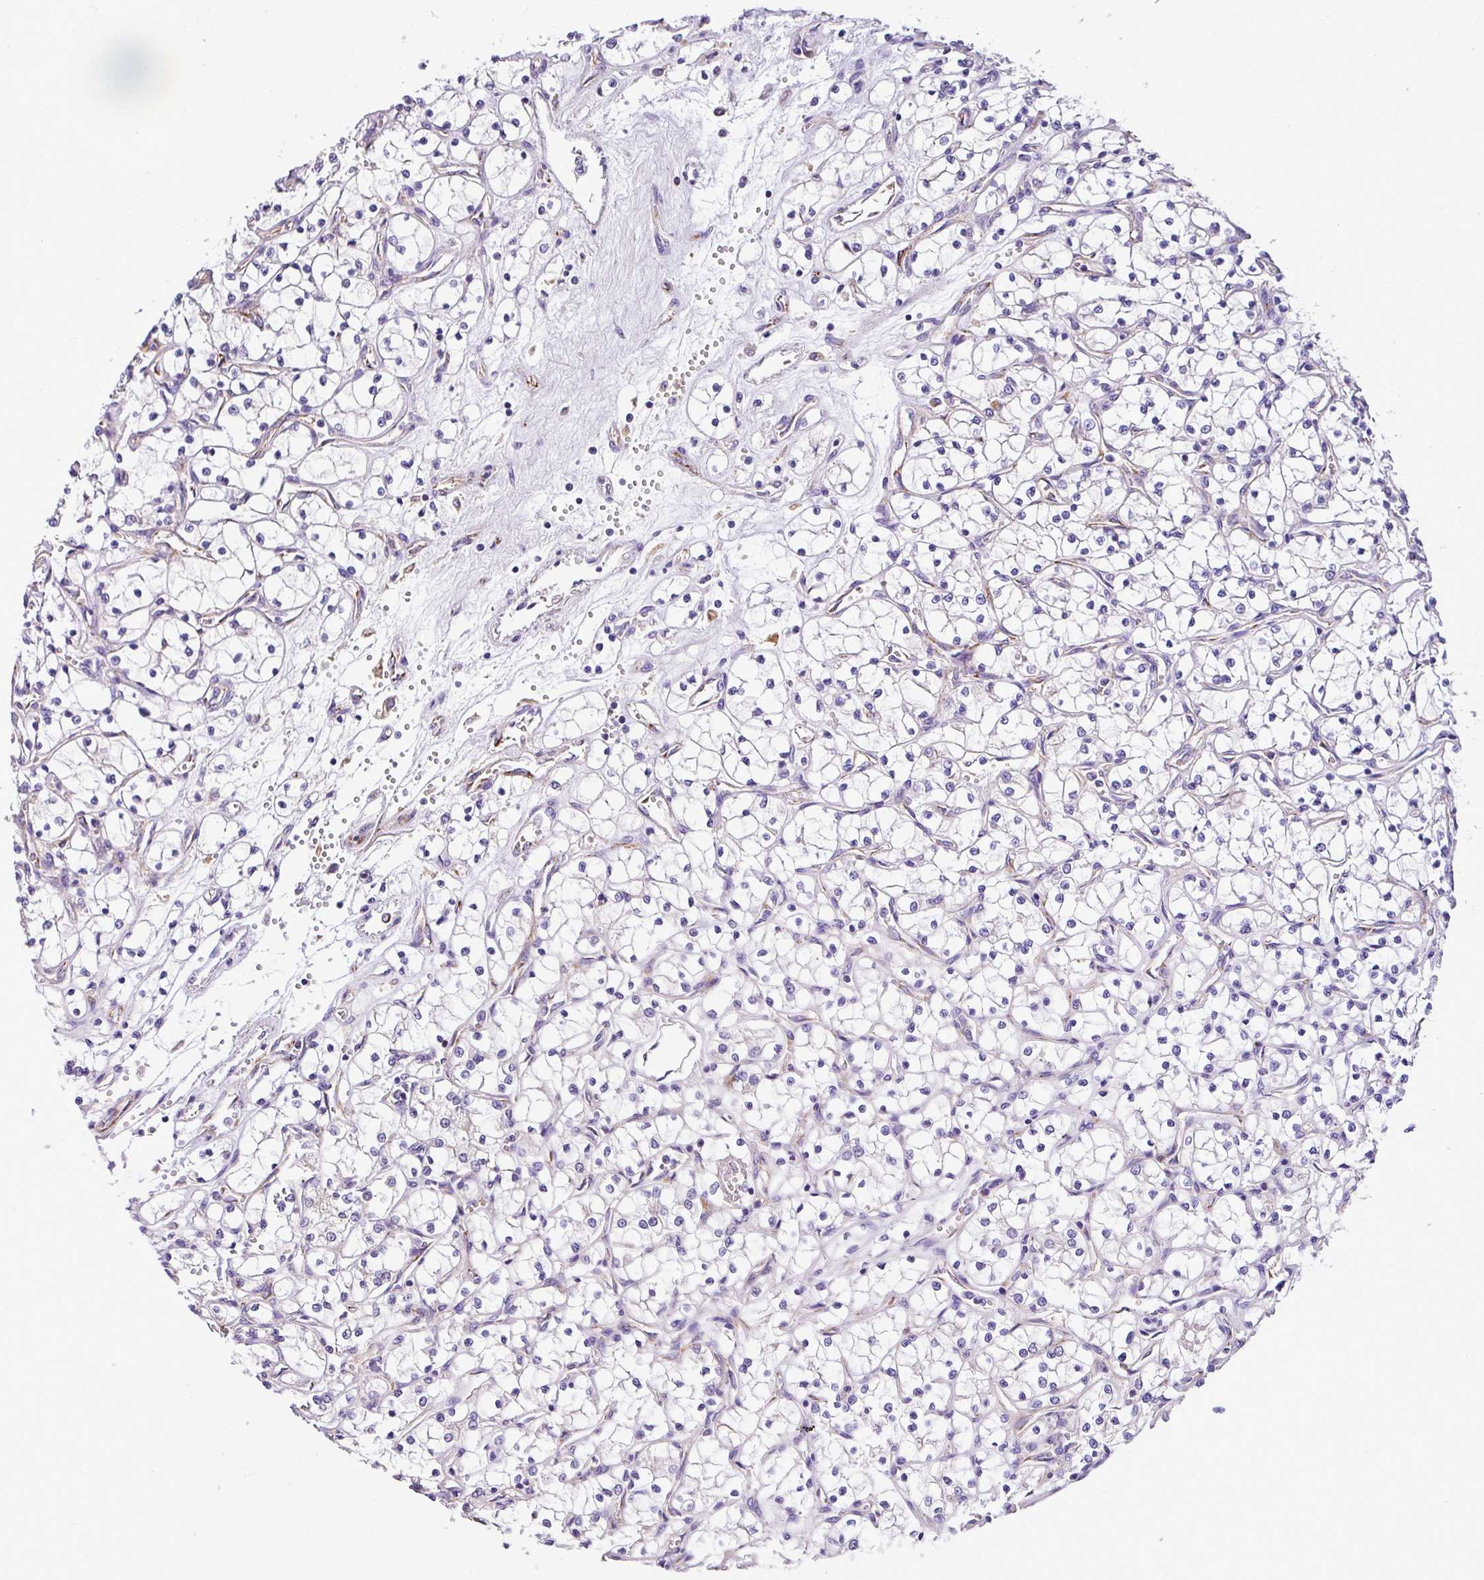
{"staining": {"intensity": "negative", "quantity": "none", "location": "none"}, "tissue": "renal cancer", "cell_type": "Tumor cells", "image_type": "cancer", "snomed": [{"axis": "morphology", "description": "Adenocarcinoma, NOS"}, {"axis": "topography", "description": "Kidney"}], "caption": "Immunohistochemical staining of renal adenocarcinoma exhibits no significant staining in tumor cells. (DAB immunohistochemistry (IHC), high magnification).", "gene": "ANXA2R", "patient": {"sex": "female", "age": 69}}